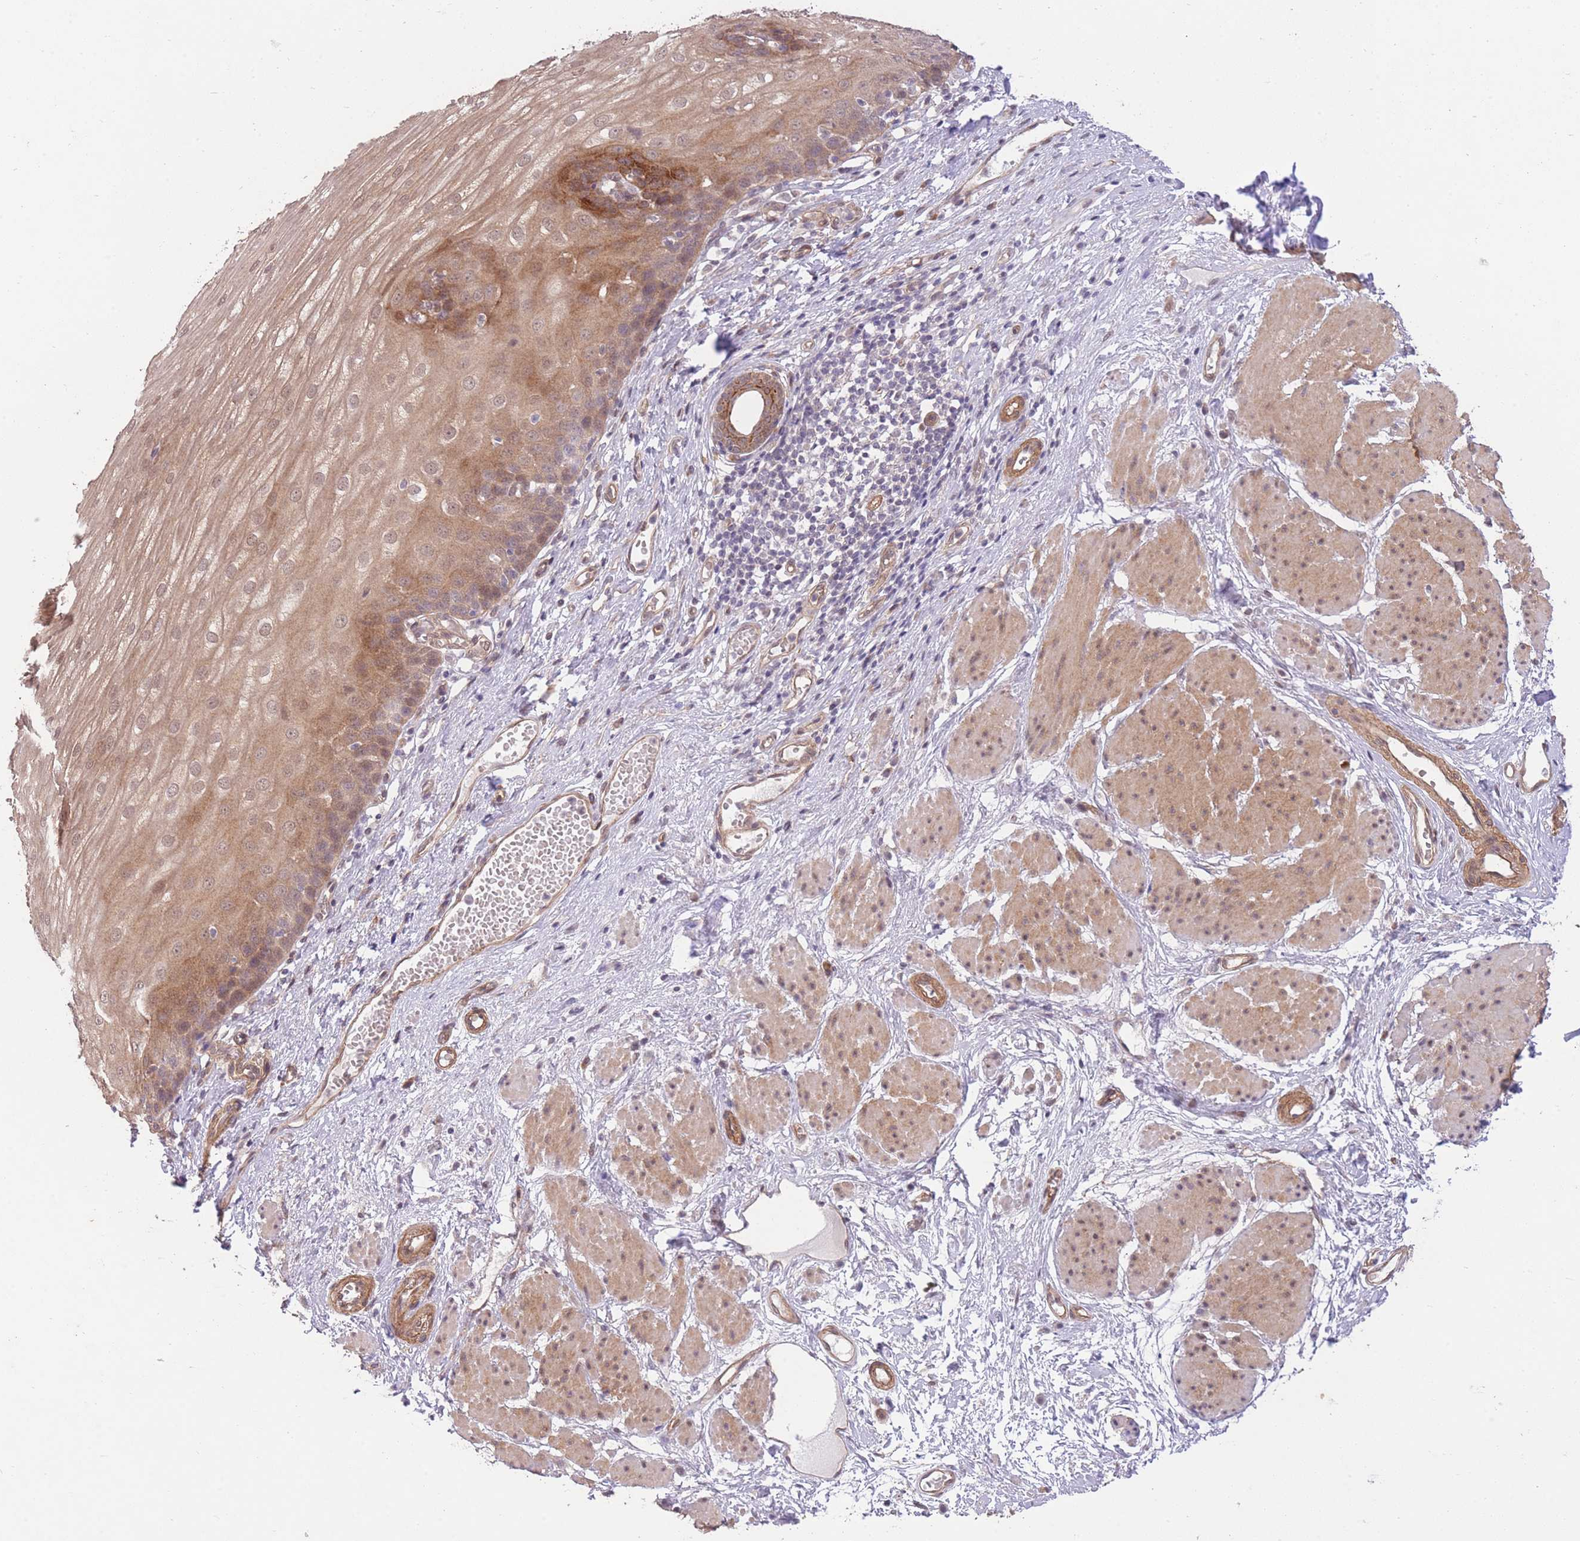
{"staining": {"intensity": "moderate", "quantity": ">75%", "location": "cytoplasmic/membranous,nuclear"}, "tissue": "esophagus", "cell_type": "Squamous epithelial cells", "image_type": "normal", "snomed": [{"axis": "morphology", "description": "Normal tissue, NOS"}, {"axis": "topography", "description": "Esophagus"}], "caption": "Protein expression analysis of normal human esophagus reveals moderate cytoplasmic/membranous,nuclear staining in about >75% of squamous epithelial cells. (DAB (3,3'-diaminobenzidine) IHC with brightfield microscopy, high magnification).", "gene": "ELOA2", "patient": {"sex": "male", "age": 69}}